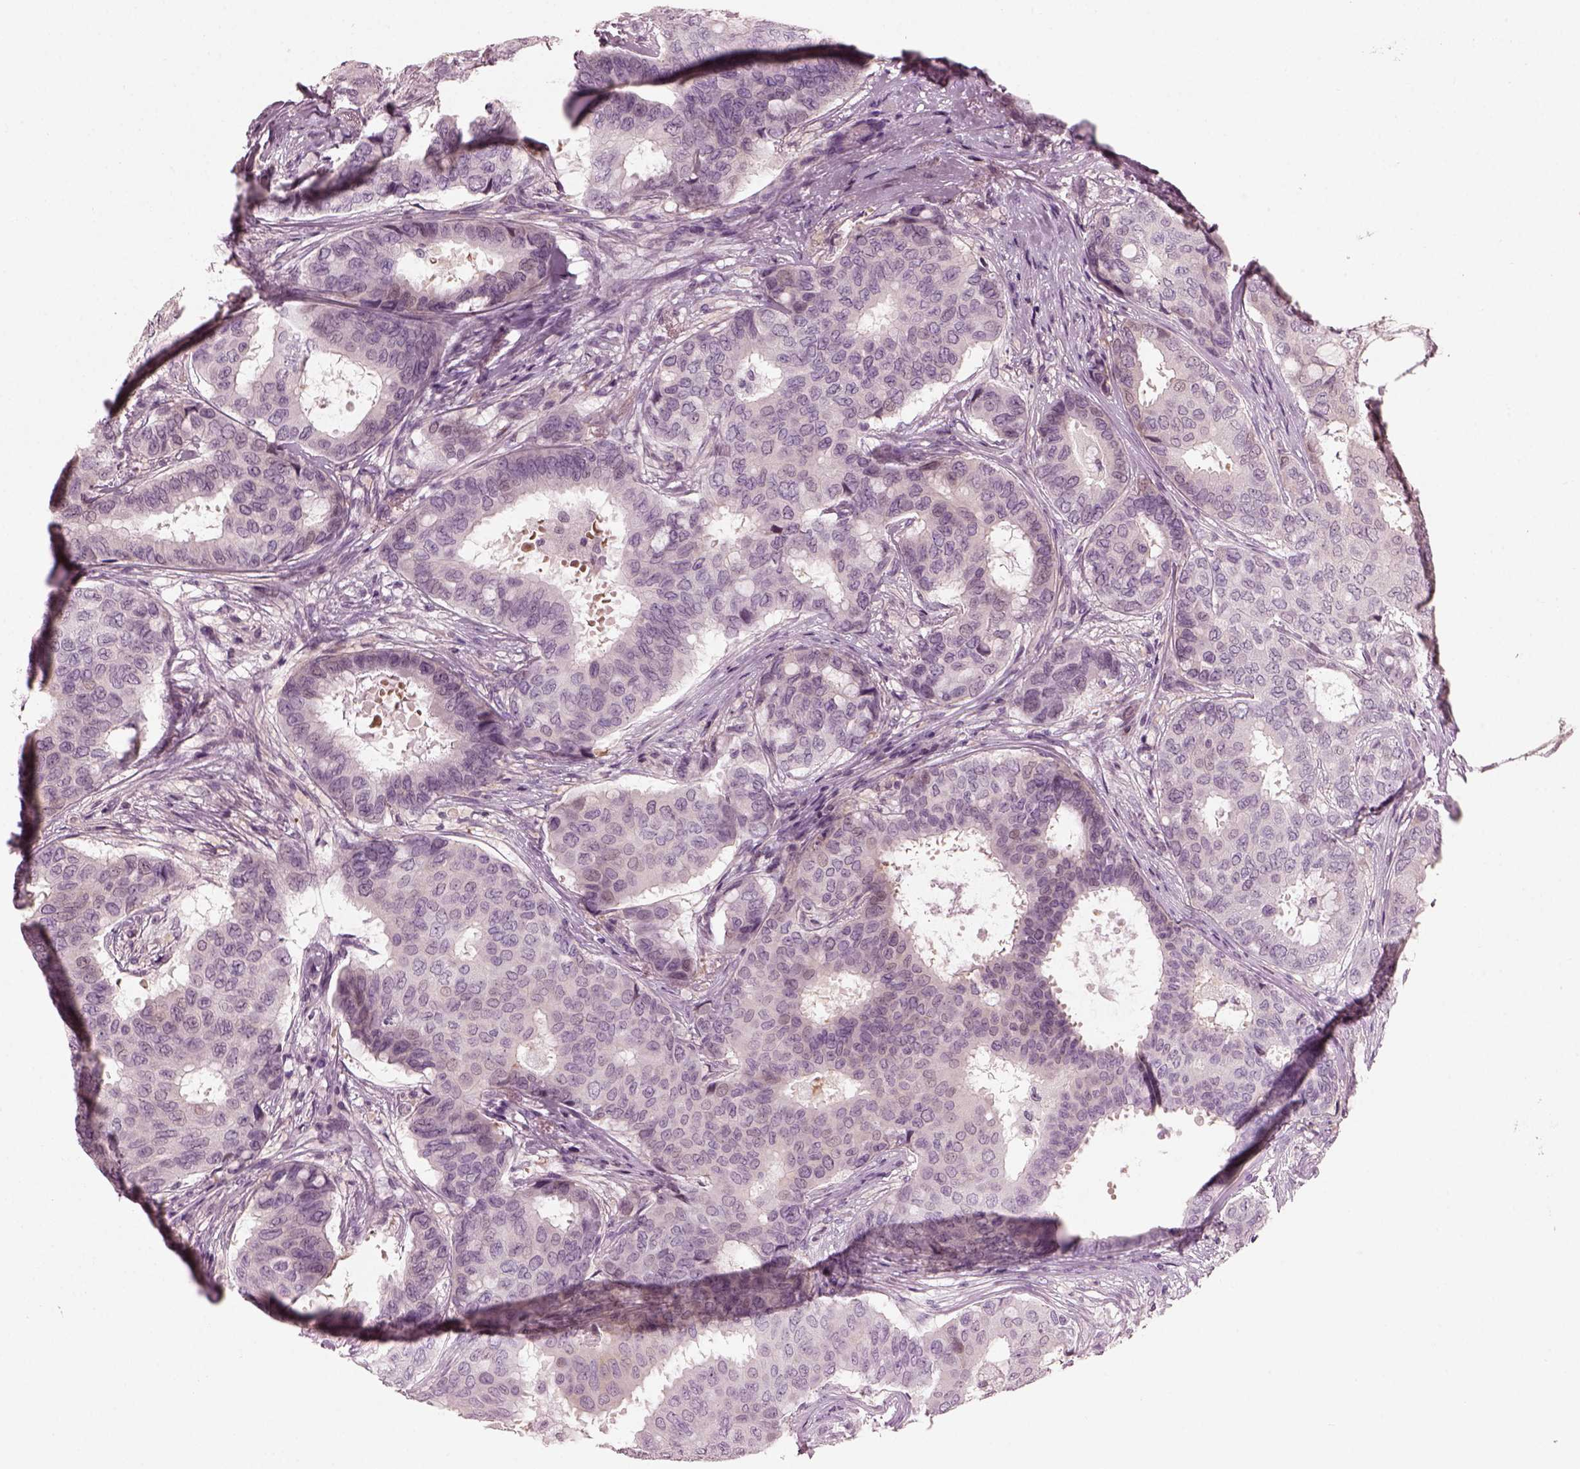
{"staining": {"intensity": "negative", "quantity": "none", "location": "none"}, "tissue": "breast cancer", "cell_type": "Tumor cells", "image_type": "cancer", "snomed": [{"axis": "morphology", "description": "Duct carcinoma"}, {"axis": "topography", "description": "Breast"}], "caption": "An IHC micrograph of invasive ductal carcinoma (breast) is shown. There is no staining in tumor cells of invasive ductal carcinoma (breast).", "gene": "BFSP1", "patient": {"sex": "female", "age": 75}}